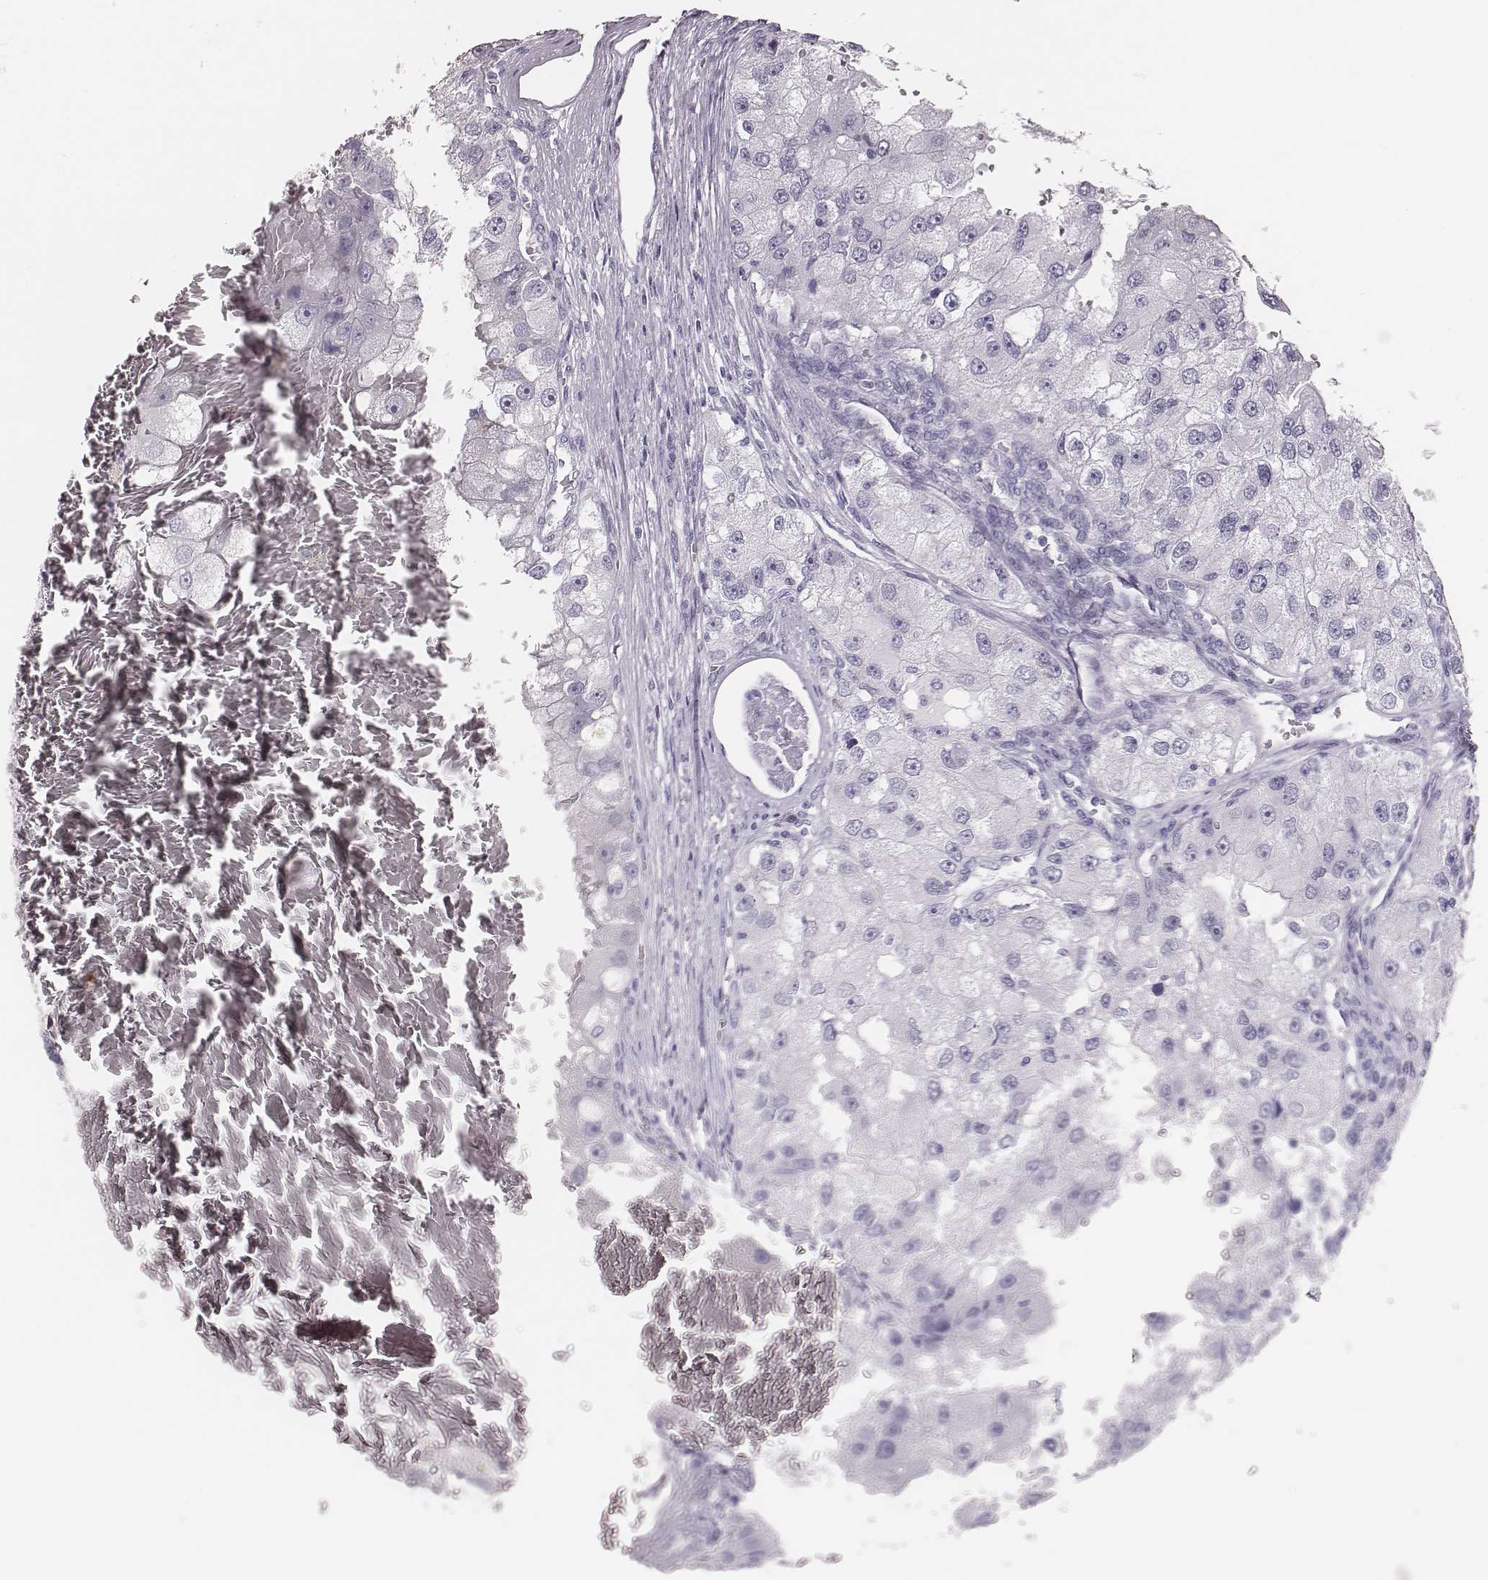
{"staining": {"intensity": "negative", "quantity": "none", "location": "none"}, "tissue": "renal cancer", "cell_type": "Tumor cells", "image_type": "cancer", "snomed": [{"axis": "morphology", "description": "Adenocarcinoma, NOS"}, {"axis": "topography", "description": "Kidney"}], "caption": "Immunohistochemistry (IHC) of renal cancer shows no positivity in tumor cells. The staining is performed using DAB (3,3'-diaminobenzidine) brown chromogen with nuclei counter-stained in using hematoxylin.", "gene": "H1-6", "patient": {"sex": "male", "age": 63}}